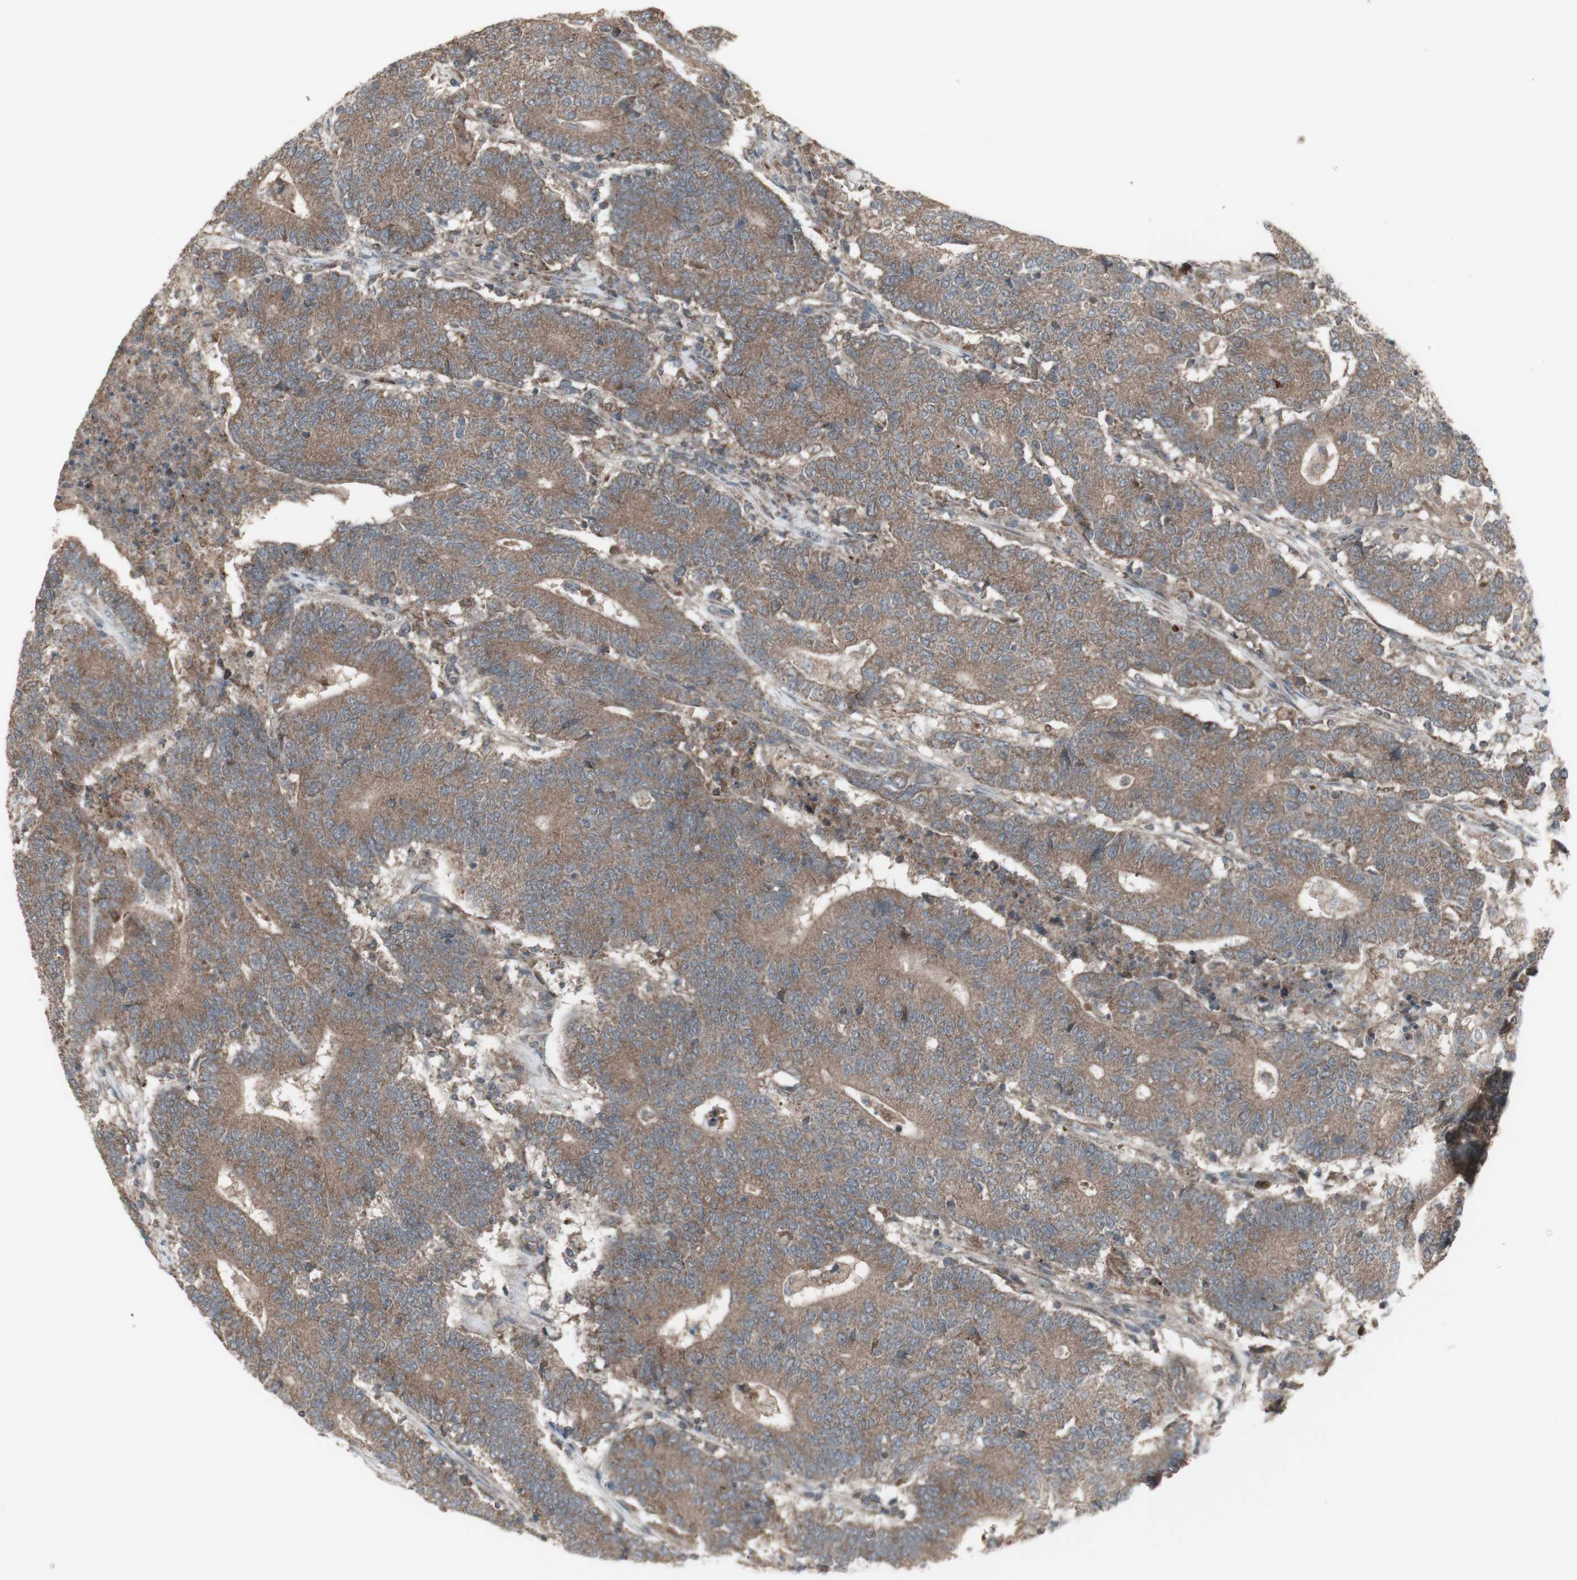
{"staining": {"intensity": "moderate", "quantity": ">75%", "location": "cytoplasmic/membranous"}, "tissue": "colorectal cancer", "cell_type": "Tumor cells", "image_type": "cancer", "snomed": [{"axis": "morphology", "description": "Normal tissue, NOS"}, {"axis": "morphology", "description": "Adenocarcinoma, NOS"}, {"axis": "topography", "description": "Colon"}], "caption": "The image shows staining of colorectal cancer, revealing moderate cytoplasmic/membranous protein staining (brown color) within tumor cells. Ihc stains the protein of interest in brown and the nuclei are stained blue.", "gene": "SHC1", "patient": {"sex": "female", "age": 75}}